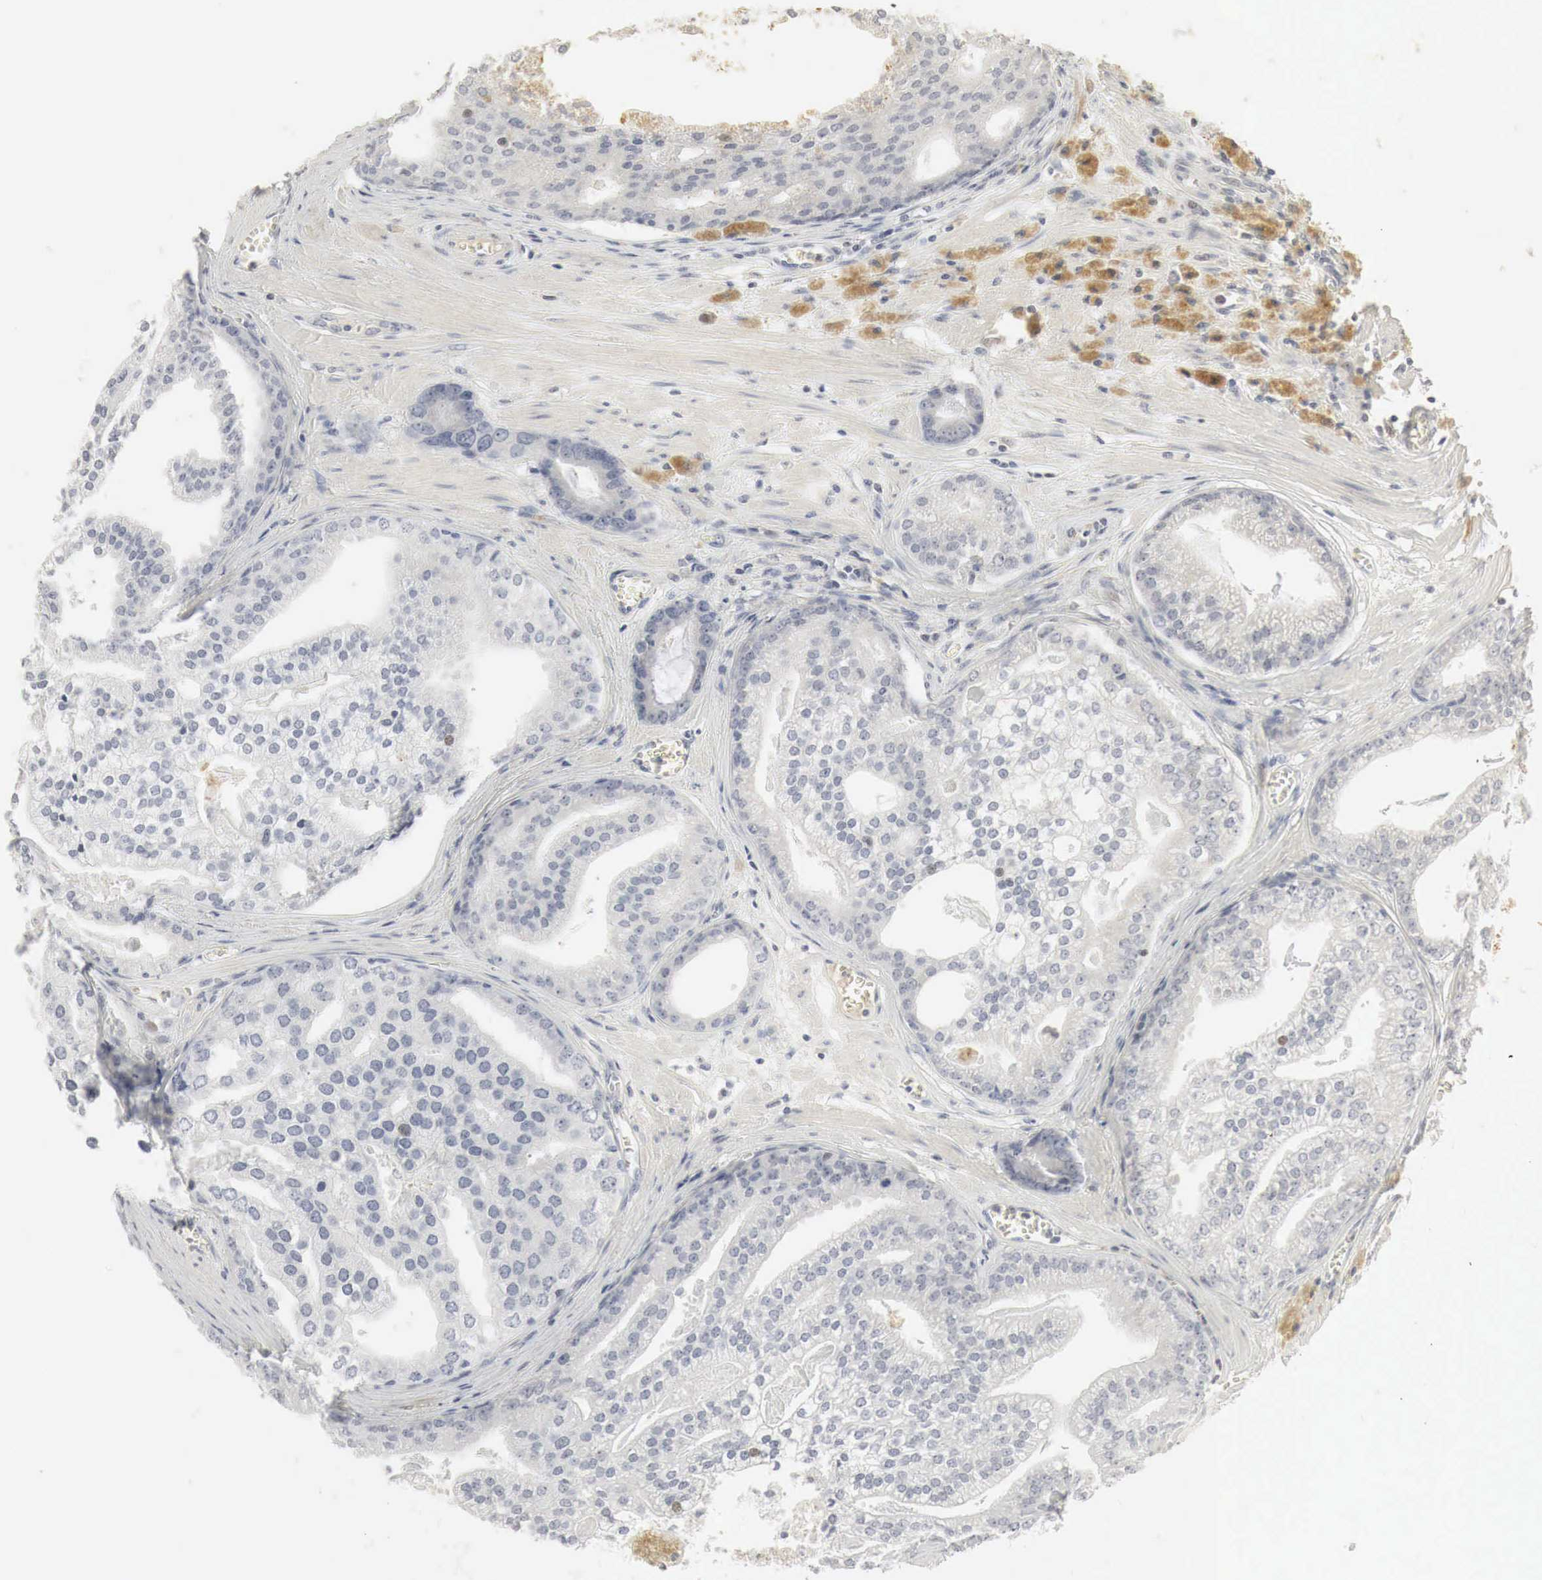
{"staining": {"intensity": "negative", "quantity": "none", "location": "none"}, "tissue": "prostate cancer", "cell_type": "Tumor cells", "image_type": "cancer", "snomed": [{"axis": "morphology", "description": "Adenocarcinoma, High grade"}, {"axis": "topography", "description": "Prostate"}], "caption": "Immunohistochemical staining of human adenocarcinoma (high-grade) (prostate) shows no significant staining in tumor cells.", "gene": "ERBB4", "patient": {"sex": "male", "age": 56}}